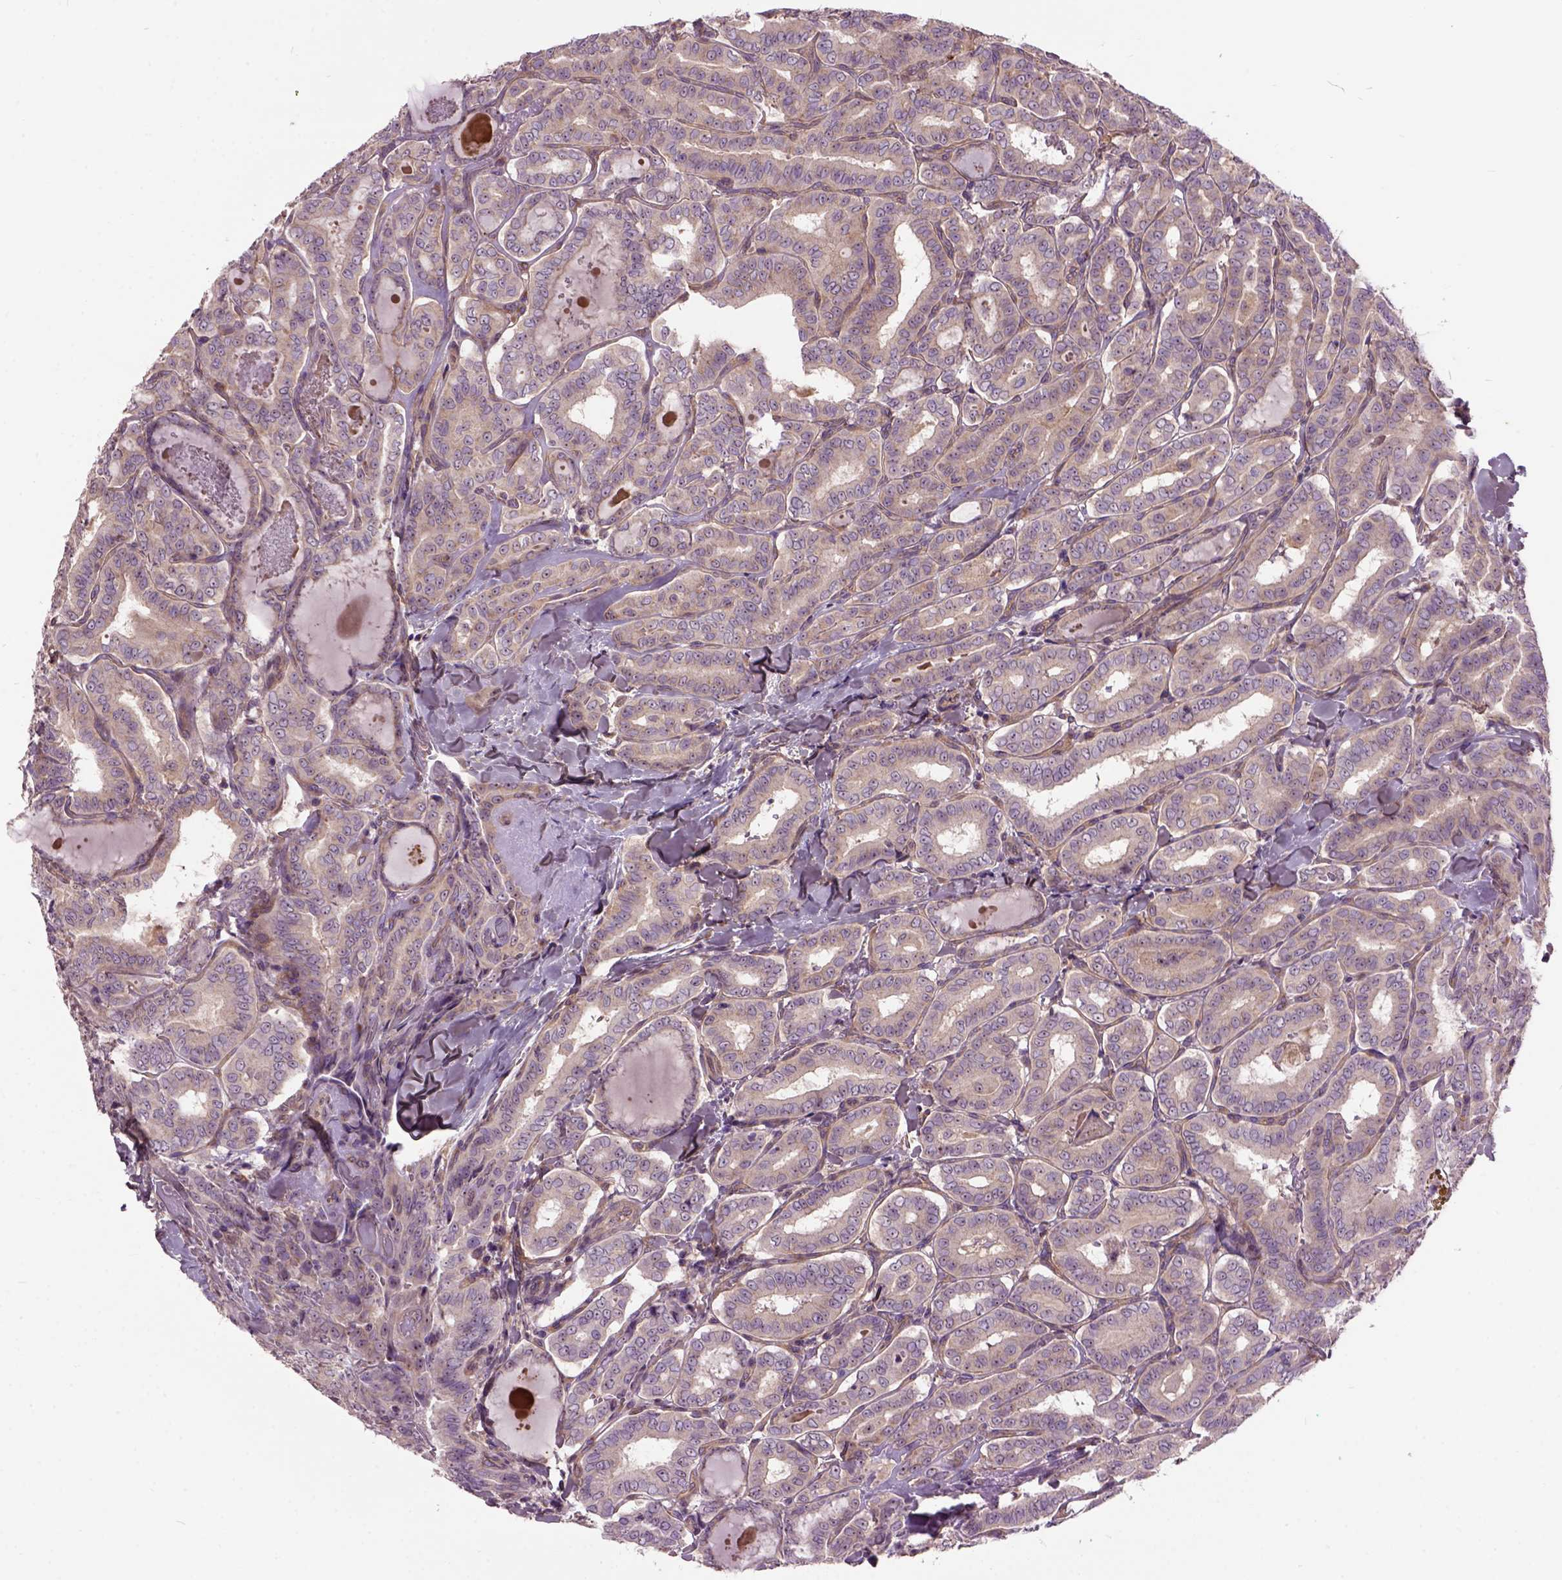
{"staining": {"intensity": "weak", "quantity": ">75%", "location": "cytoplasmic/membranous"}, "tissue": "thyroid cancer", "cell_type": "Tumor cells", "image_type": "cancer", "snomed": [{"axis": "morphology", "description": "Papillary adenocarcinoma, NOS"}, {"axis": "morphology", "description": "Papillary adenoma metastatic"}, {"axis": "topography", "description": "Thyroid gland"}], "caption": "The histopathology image demonstrates a brown stain indicating the presence of a protein in the cytoplasmic/membranous of tumor cells in thyroid cancer.", "gene": "MAPT", "patient": {"sex": "female", "age": 50}}